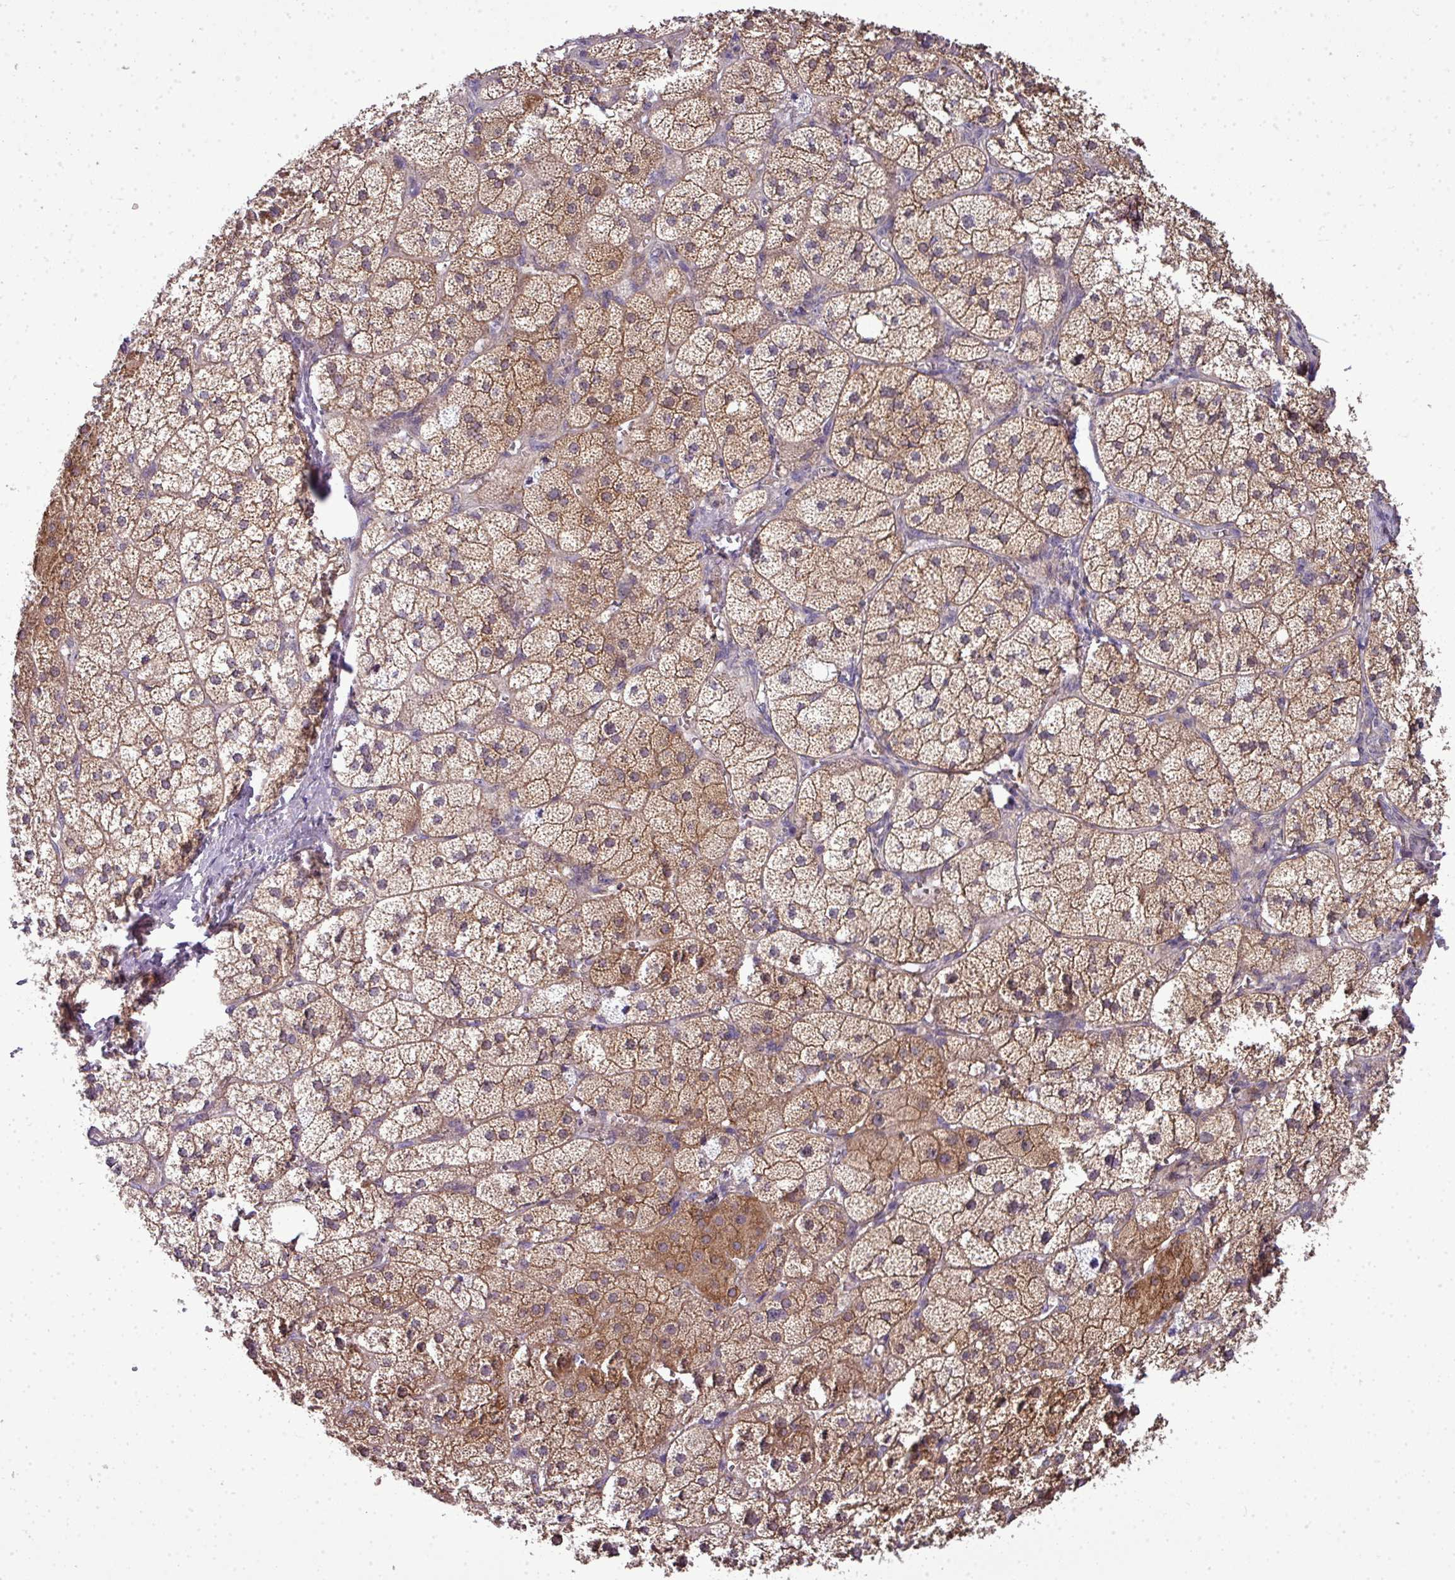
{"staining": {"intensity": "moderate", "quantity": ">75%", "location": "cytoplasmic/membranous"}, "tissue": "adrenal gland", "cell_type": "Glandular cells", "image_type": "normal", "snomed": [{"axis": "morphology", "description": "Normal tissue, NOS"}, {"axis": "topography", "description": "Adrenal gland"}], "caption": "Immunohistochemistry (IHC) histopathology image of normal adrenal gland: human adrenal gland stained using immunohistochemistry exhibits medium levels of moderate protein expression localized specifically in the cytoplasmic/membranous of glandular cells, appearing as a cytoplasmic/membranous brown color.", "gene": "STAT5A", "patient": {"sex": "female", "age": 52}}